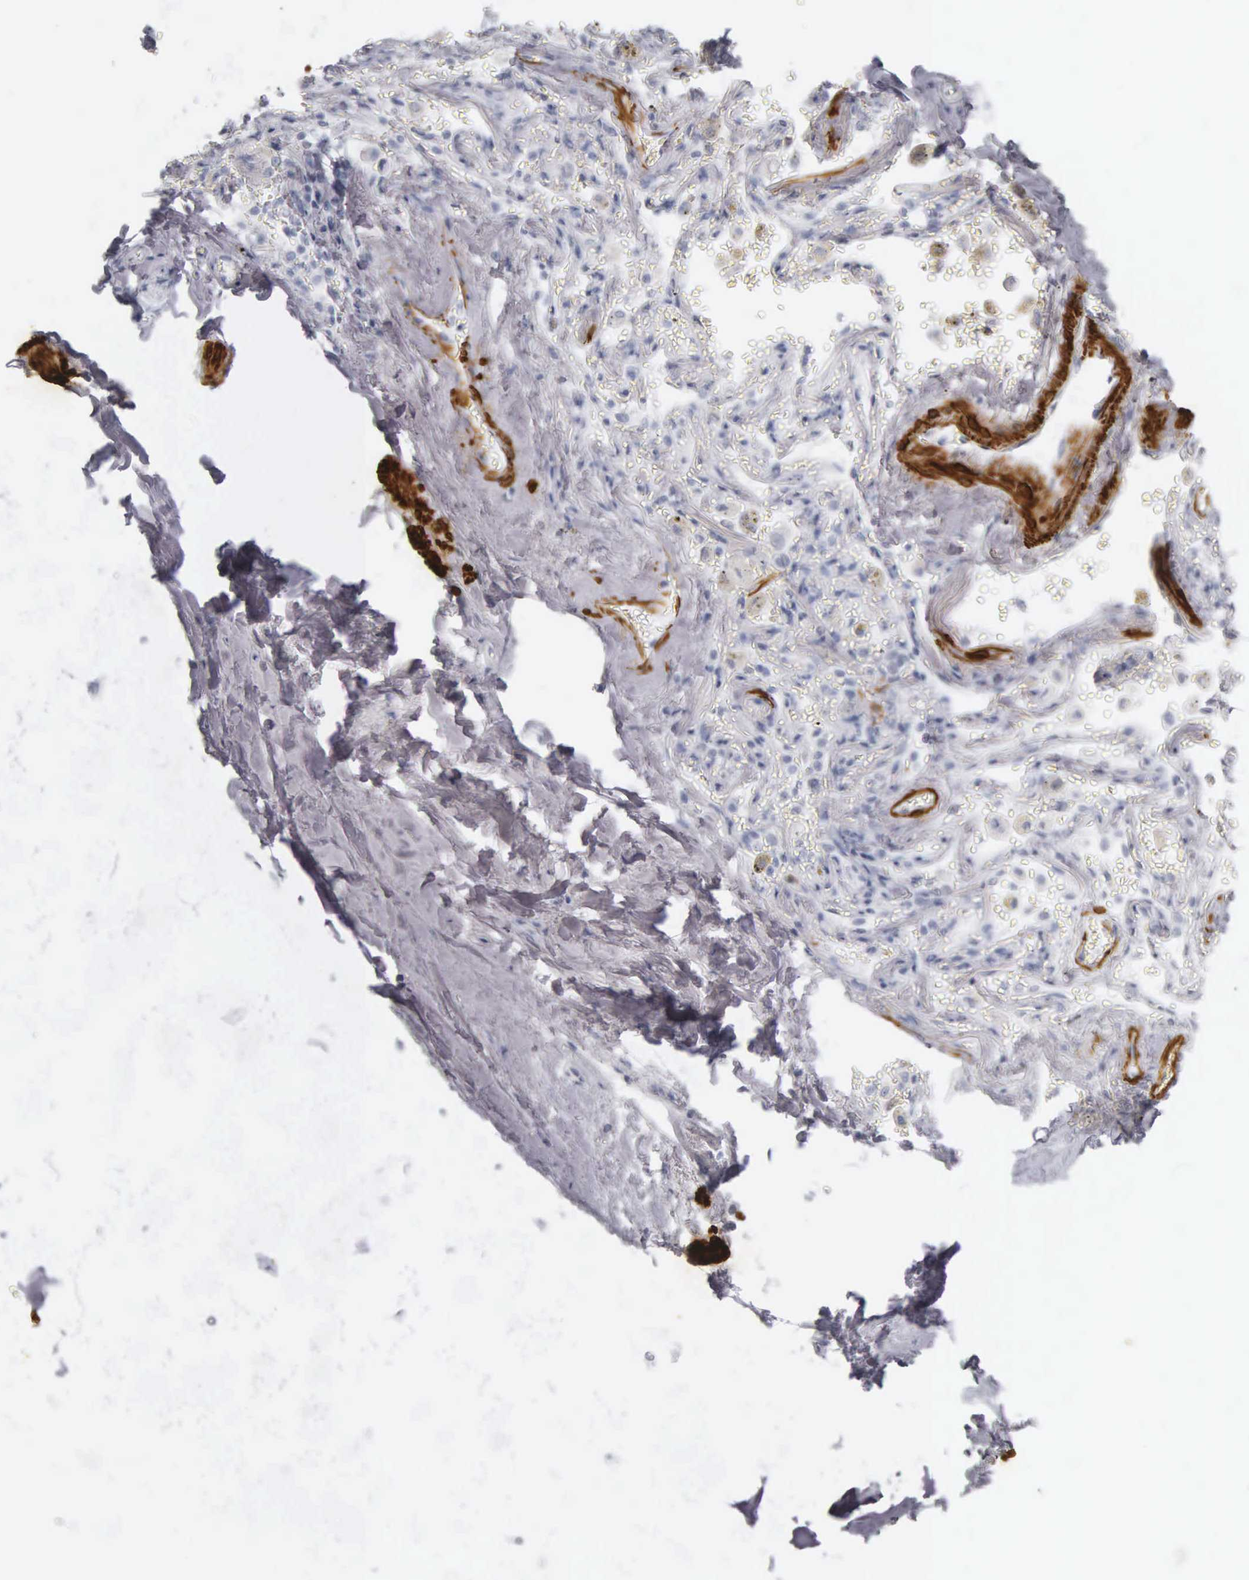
{"staining": {"intensity": "negative", "quantity": "none", "location": "none"}, "tissue": "adipose tissue", "cell_type": "Adipocytes", "image_type": "normal", "snomed": [{"axis": "morphology", "description": "Normal tissue, NOS"}, {"axis": "topography", "description": "Cartilage tissue"}, {"axis": "topography", "description": "Lung"}], "caption": "High power microscopy histopathology image of an IHC image of normal adipose tissue, revealing no significant positivity in adipocytes. (DAB immunohistochemistry (IHC), high magnification).", "gene": "DES", "patient": {"sex": "male", "age": 65}}